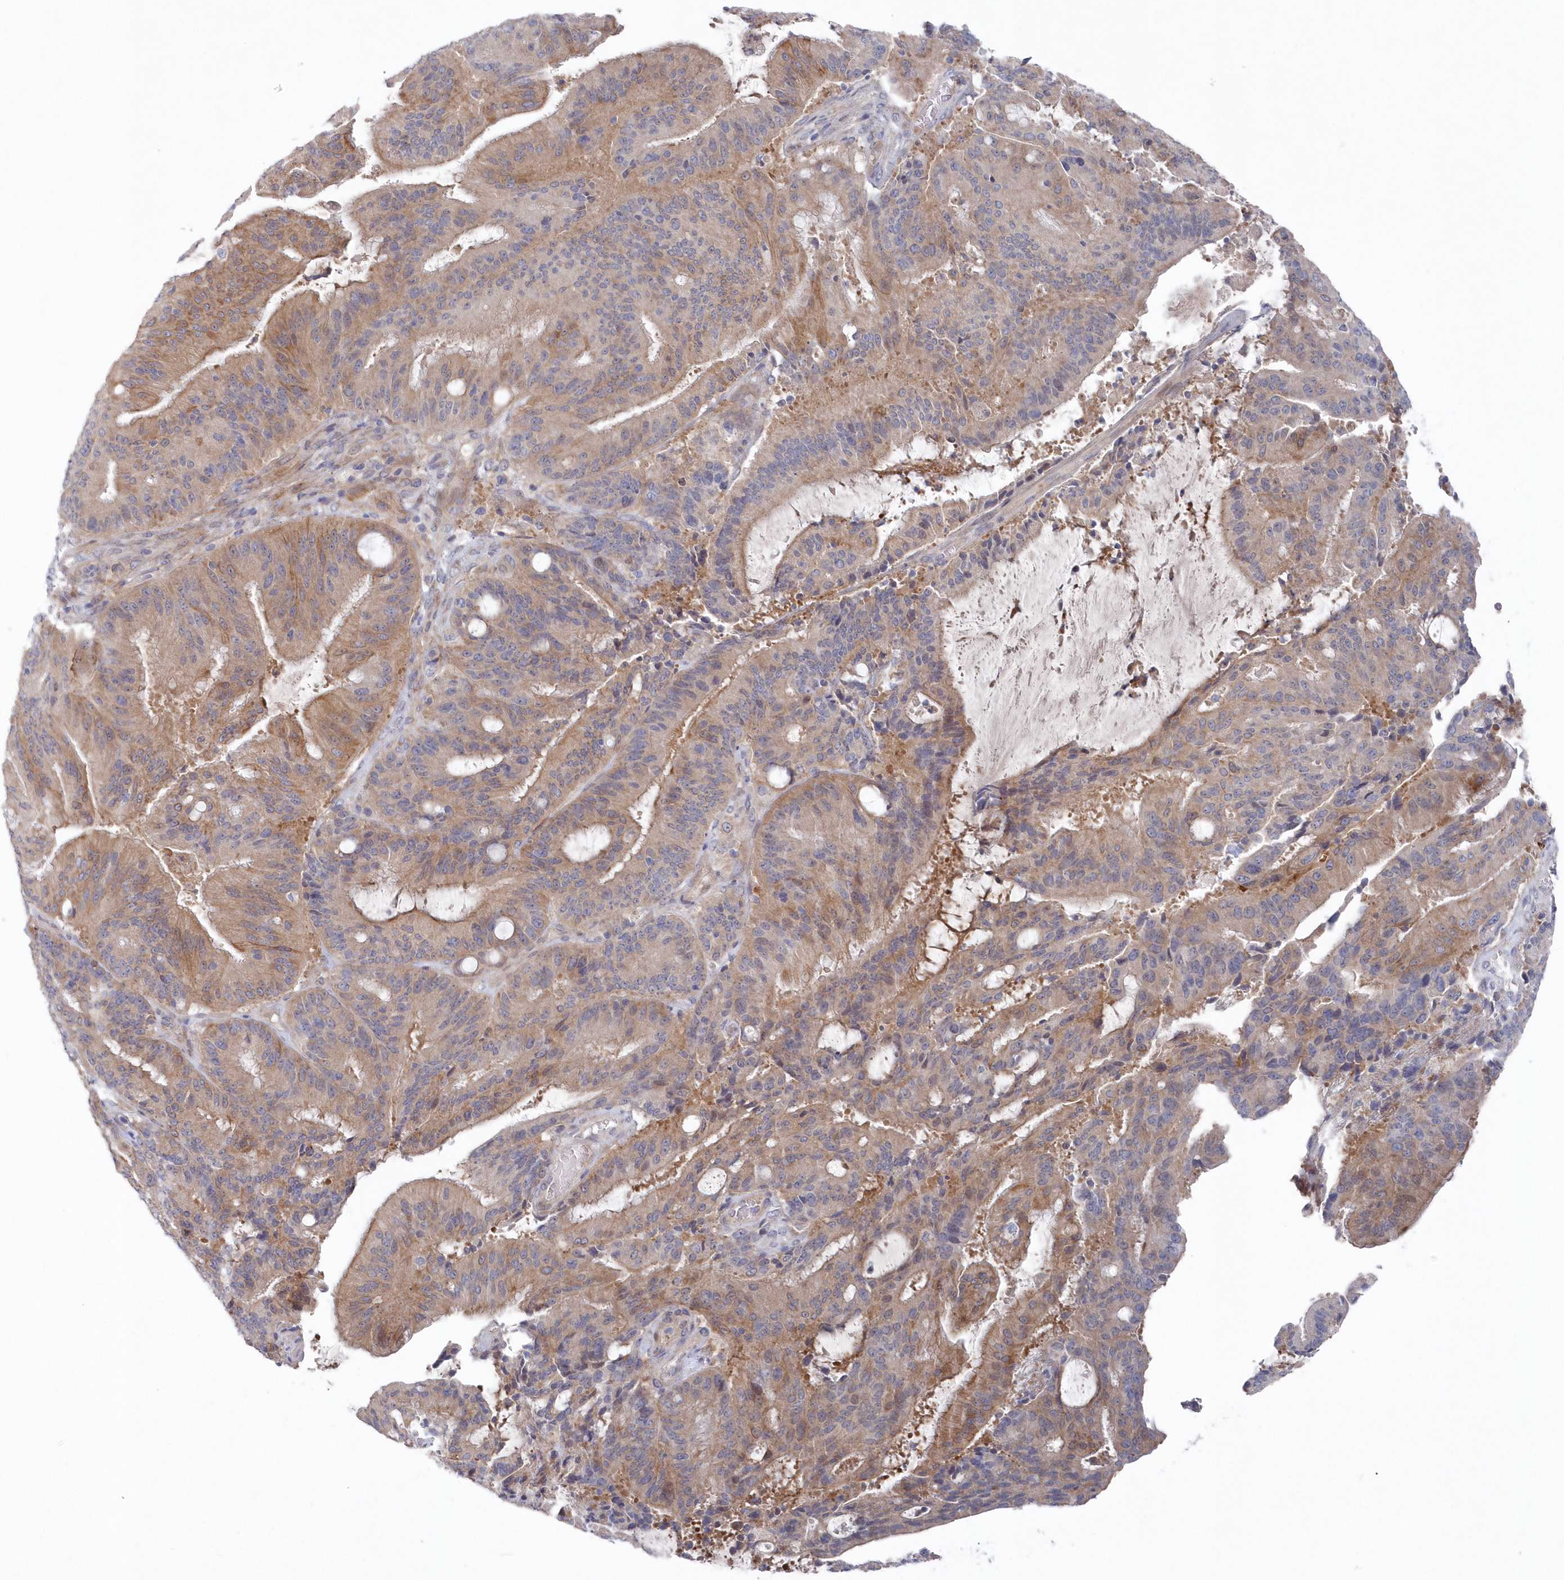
{"staining": {"intensity": "moderate", "quantity": "<25%", "location": "cytoplasmic/membranous"}, "tissue": "liver cancer", "cell_type": "Tumor cells", "image_type": "cancer", "snomed": [{"axis": "morphology", "description": "Normal tissue, NOS"}, {"axis": "morphology", "description": "Cholangiocarcinoma"}, {"axis": "topography", "description": "Liver"}, {"axis": "topography", "description": "Peripheral nerve tissue"}], "caption": "A photomicrograph showing moderate cytoplasmic/membranous staining in approximately <25% of tumor cells in liver cancer (cholangiocarcinoma), as visualized by brown immunohistochemical staining.", "gene": "KIAA1586", "patient": {"sex": "female", "age": 73}}